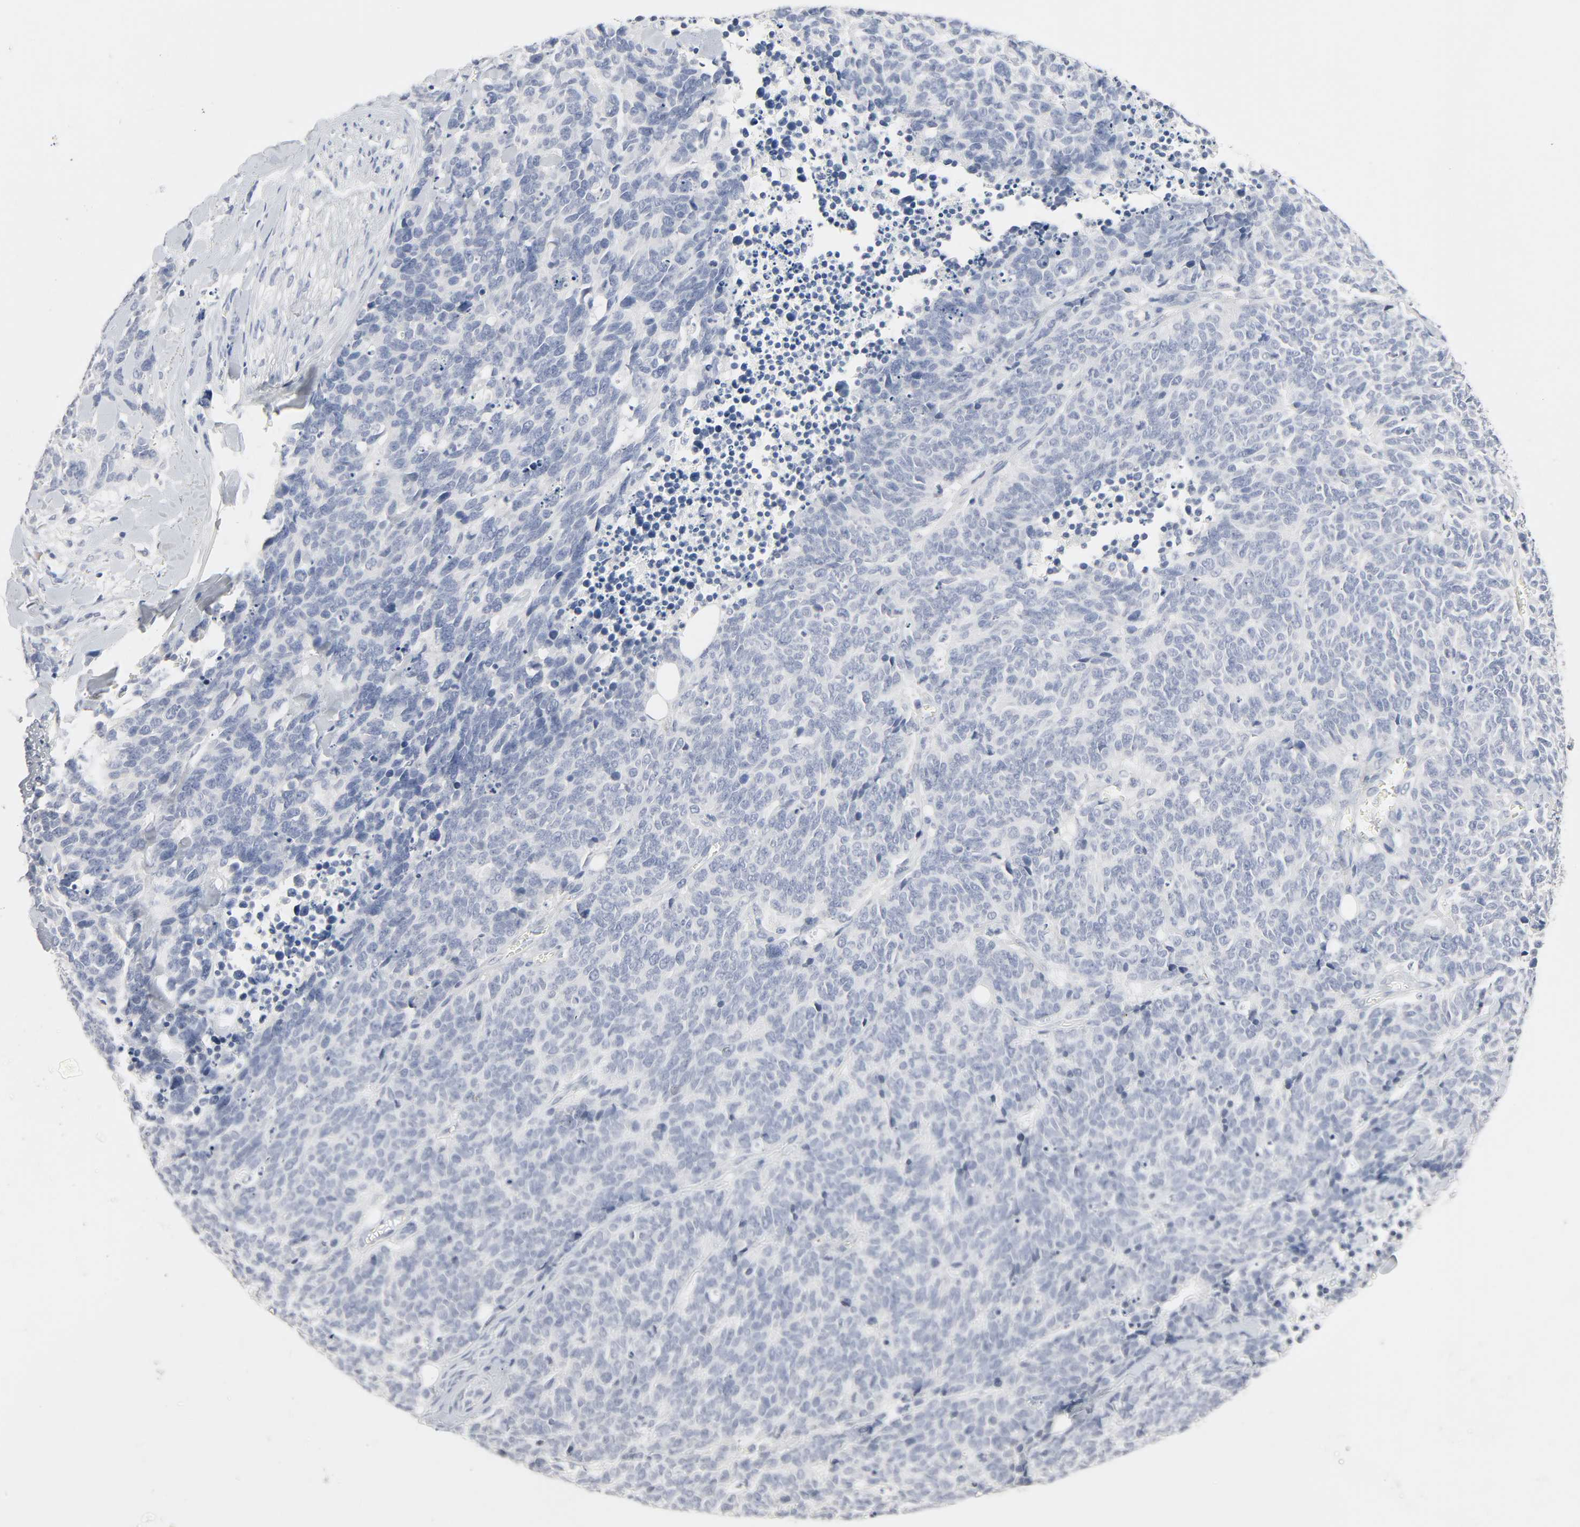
{"staining": {"intensity": "negative", "quantity": "none", "location": "none"}, "tissue": "lung cancer", "cell_type": "Tumor cells", "image_type": "cancer", "snomed": [{"axis": "morphology", "description": "Neoplasm, malignant, NOS"}, {"axis": "topography", "description": "Lung"}], "caption": "Tumor cells show no significant expression in lung neoplasm (malignant). (Stains: DAB (3,3'-diaminobenzidine) immunohistochemistry with hematoxylin counter stain, Microscopy: brightfield microscopy at high magnification).", "gene": "CLEC4E", "patient": {"sex": "female", "age": 58}}